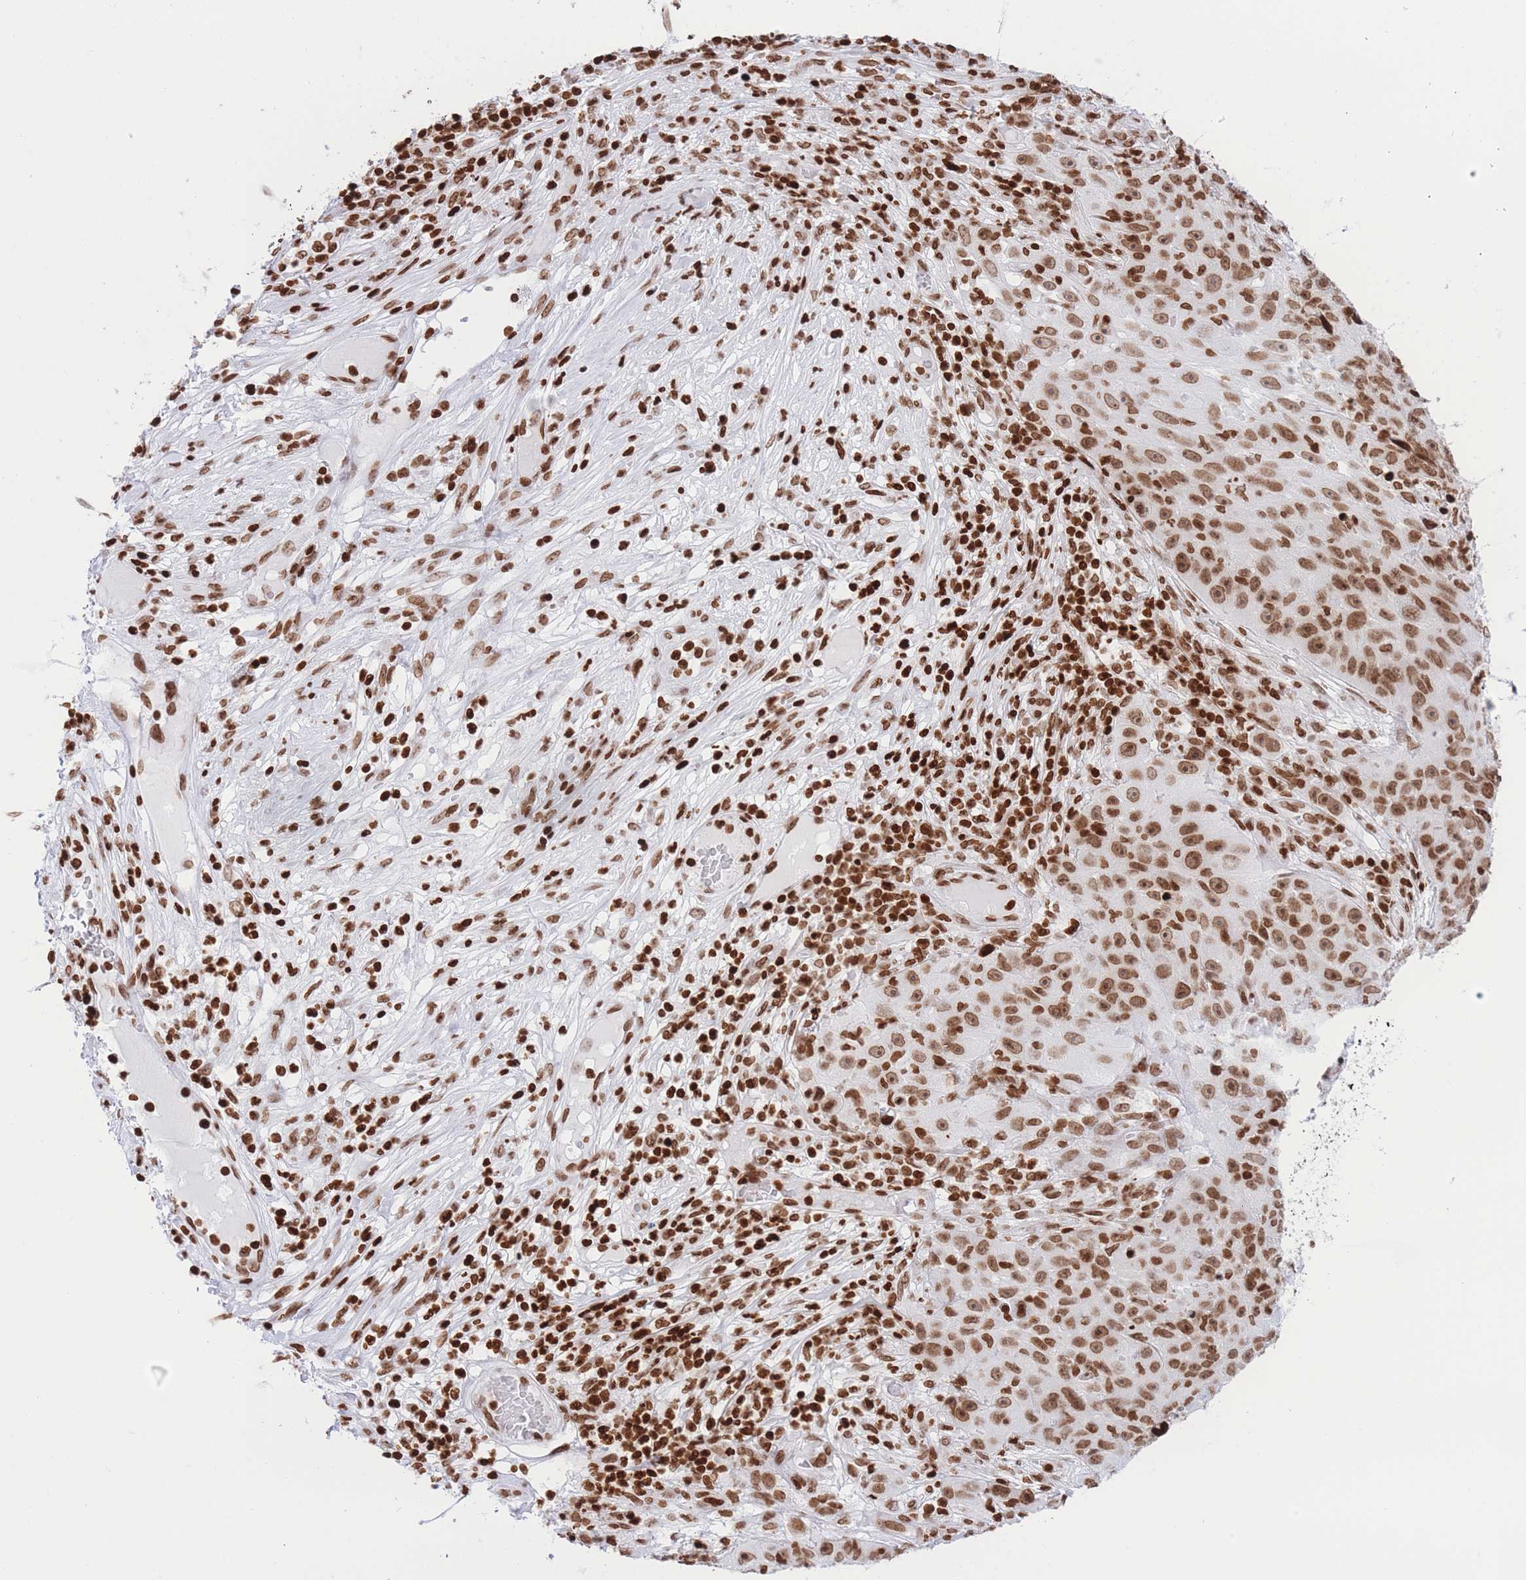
{"staining": {"intensity": "moderate", "quantity": ">75%", "location": "nuclear"}, "tissue": "skin cancer", "cell_type": "Tumor cells", "image_type": "cancer", "snomed": [{"axis": "morphology", "description": "Squamous cell carcinoma, NOS"}, {"axis": "topography", "description": "Skin"}], "caption": "IHC (DAB (3,3'-diaminobenzidine)) staining of human skin cancer (squamous cell carcinoma) shows moderate nuclear protein staining in approximately >75% of tumor cells.", "gene": "H2BC11", "patient": {"sex": "female", "age": 87}}